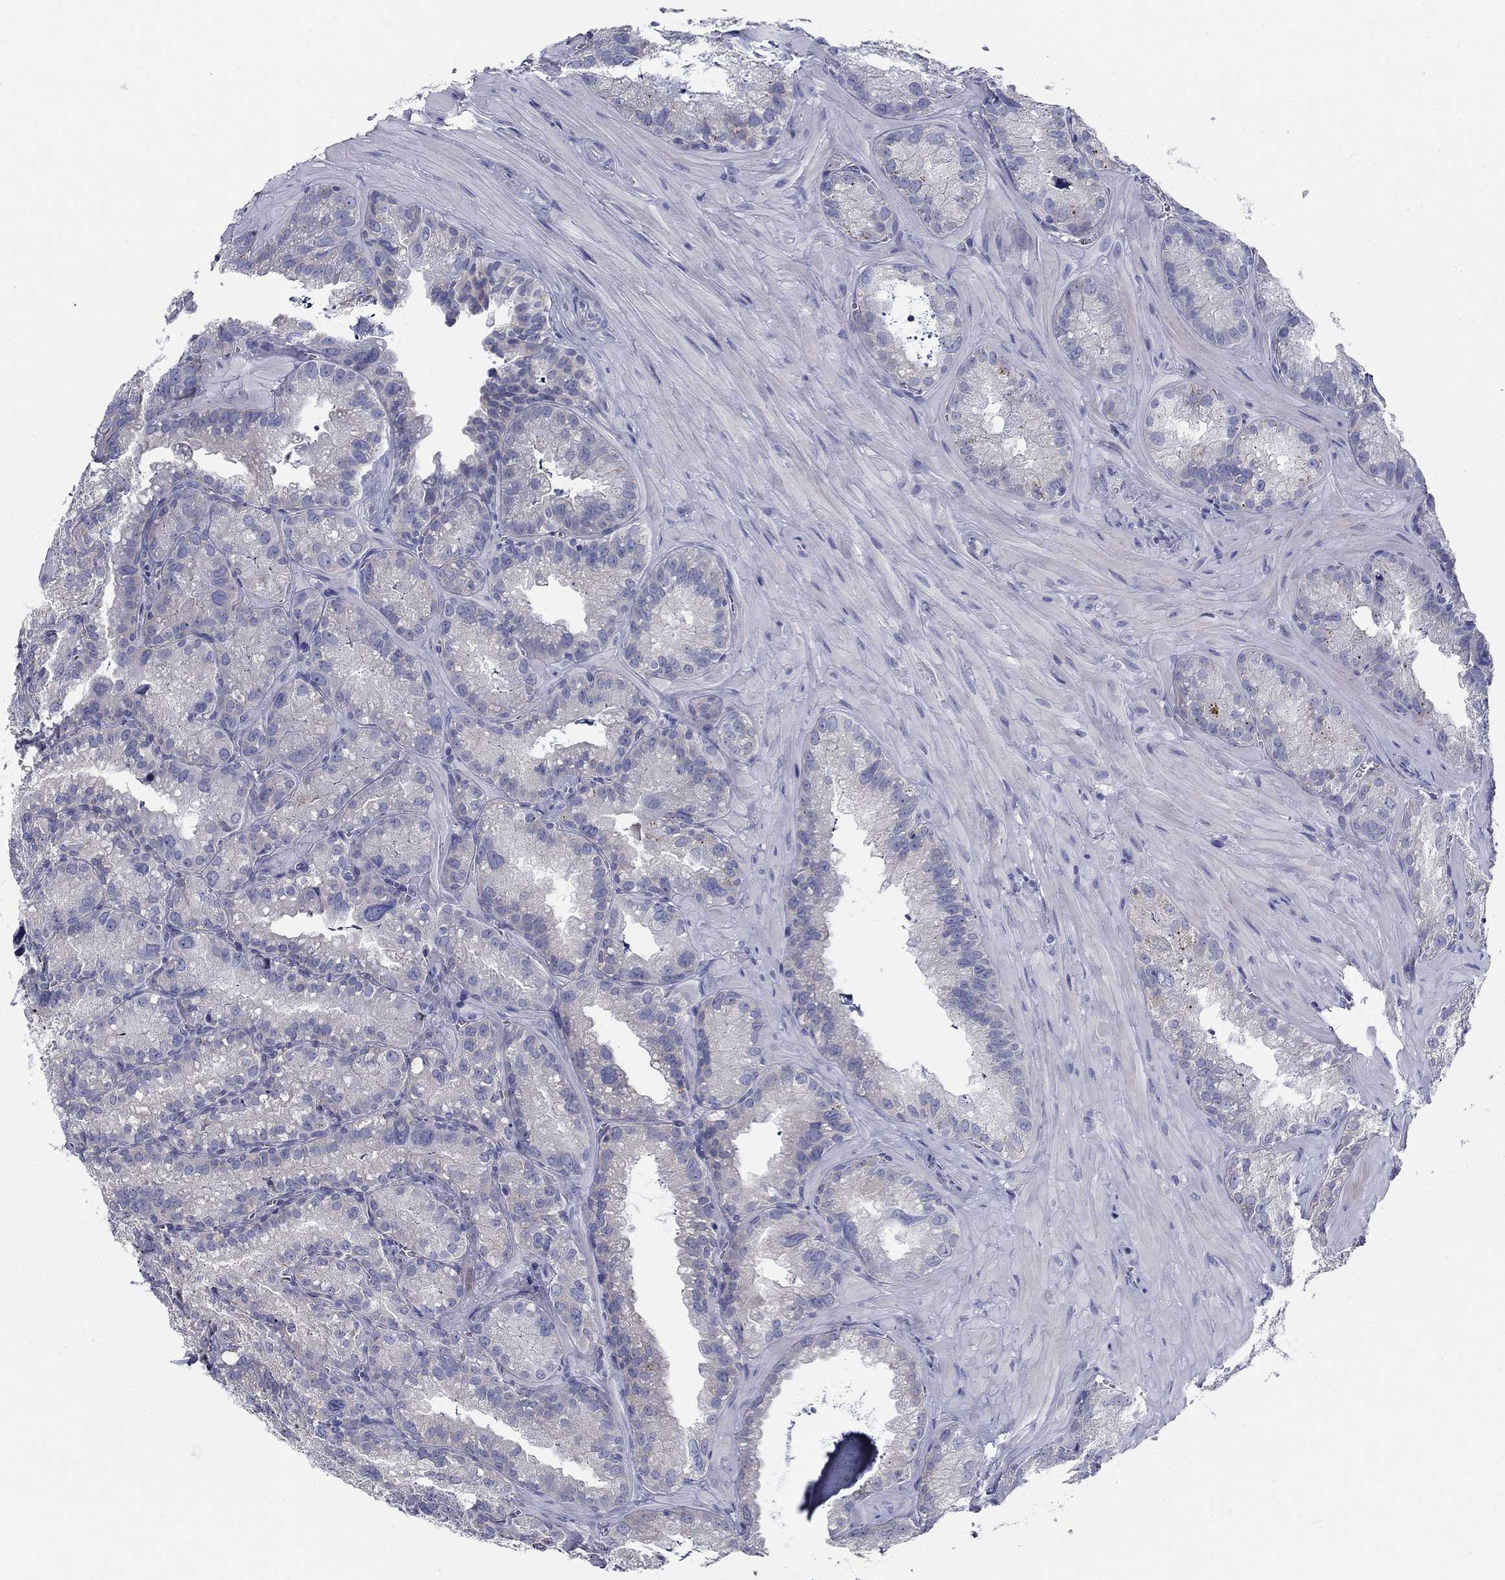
{"staining": {"intensity": "negative", "quantity": "none", "location": "none"}, "tissue": "seminal vesicle", "cell_type": "Glandular cells", "image_type": "normal", "snomed": [{"axis": "morphology", "description": "Normal tissue, NOS"}, {"axis": "topography", "description": "Seminal veicle"}], "caption": "DAB (3,3'-diaminobenzidine) immunohistochemical staining of normal seminal vesicle shows no significant staining in glandular cells. The staining was performed using DAB to visualize the protein expression in brown, while the nuclei were stained in blue with hematoxylin (Magnification: 20x).", "gene": "GALNTL5", "patient": {"sex": "male", "age": 57}}